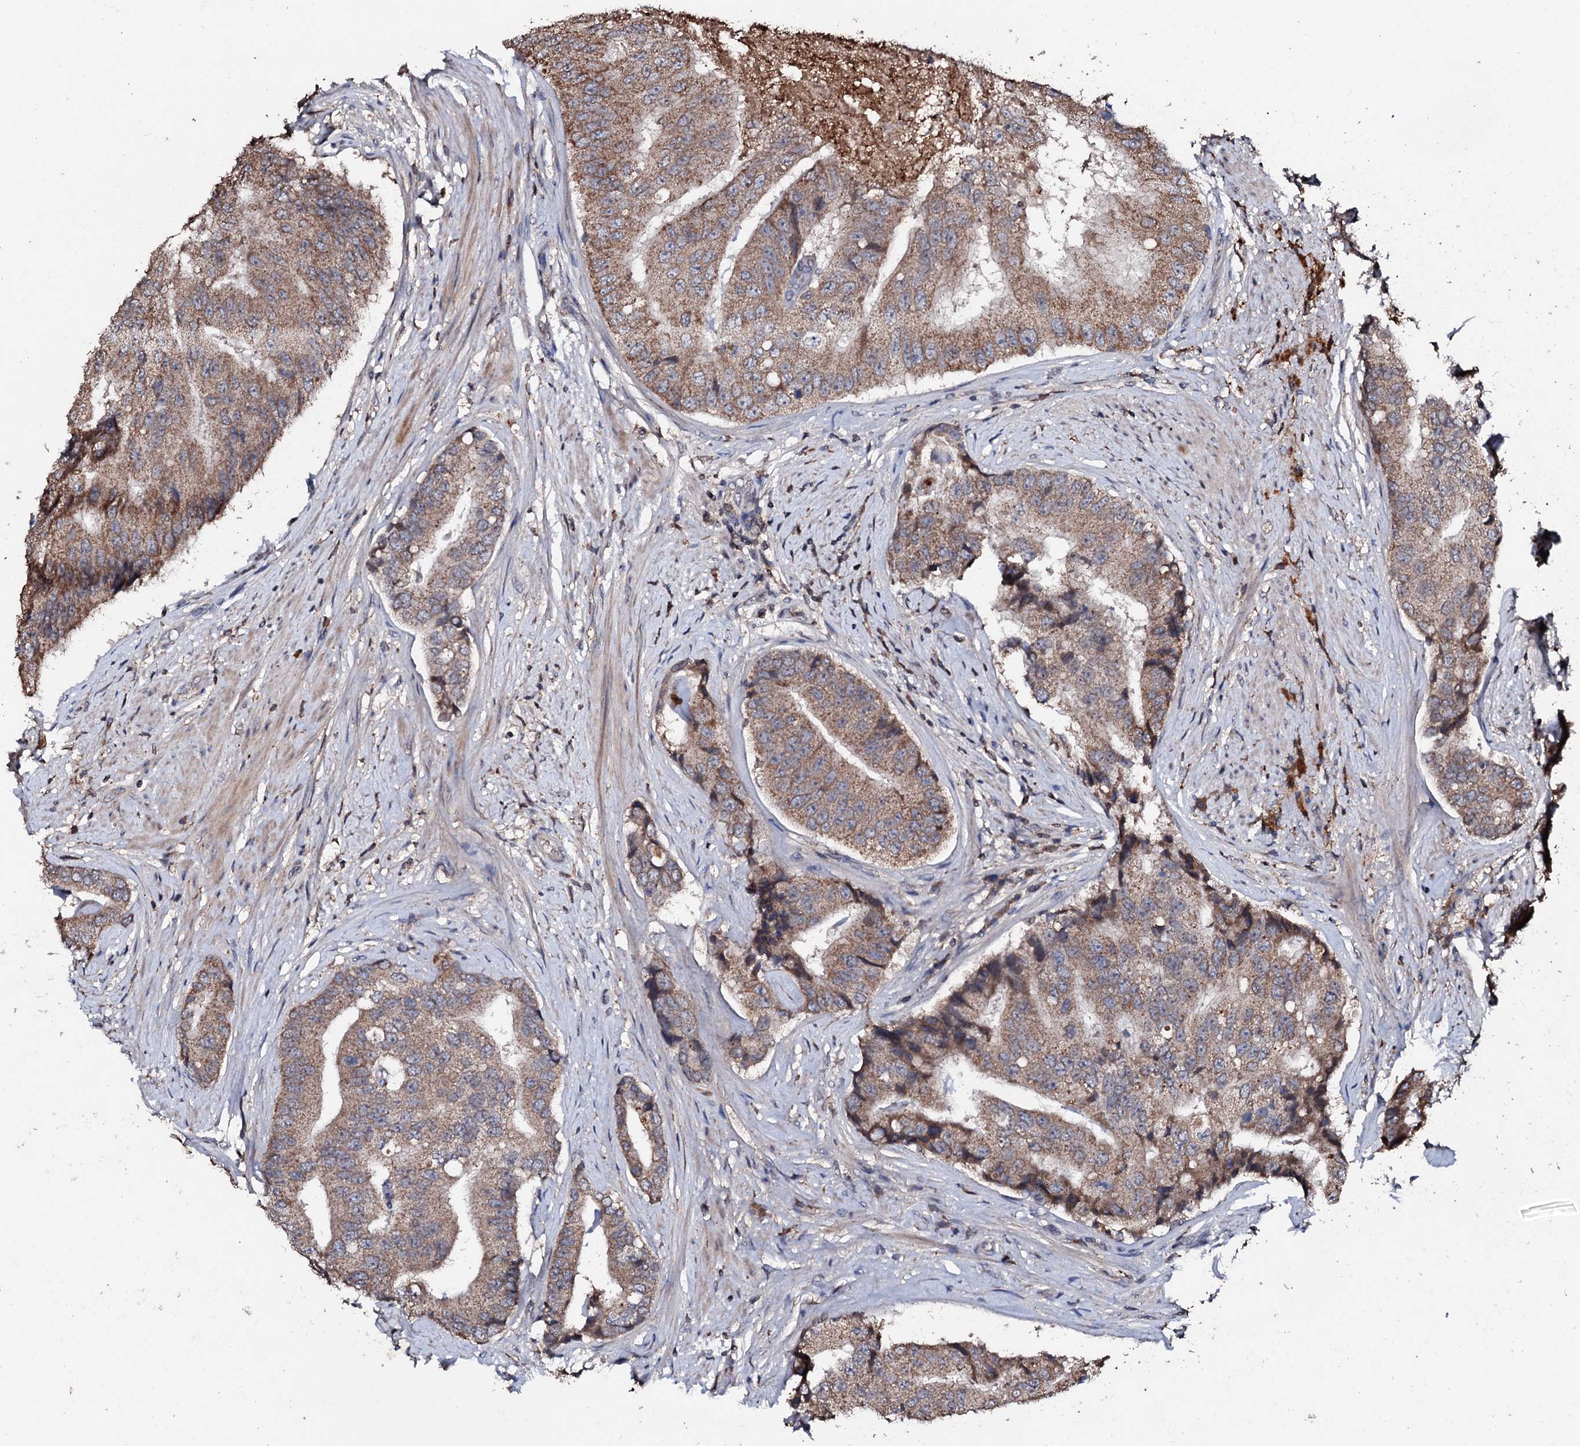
{"staining": {"intensity": "moderate", "quantity": ">75%", "location": "cytoplasmic/membranous"}, "tissue": "prostate cancer", "cell_type": "Tumor cells", "image_type": "cancer", "snomed": [{"axis": "morphology", "description": "Adenocarcinoma, High grade"}, {"axis": "topography", "description": "Prostate"}], "caption": "Immunohistochemistry histopathology image of prostate cancer (high-grade adenocarcinoma) stained for a protein (brown), which displays medium levels of moderate cytoplasmic/membranous expression in approximately >75% of tumor cells.", "gene": "SDHAF2", "patient": {"sex": "male", "age": 70}}